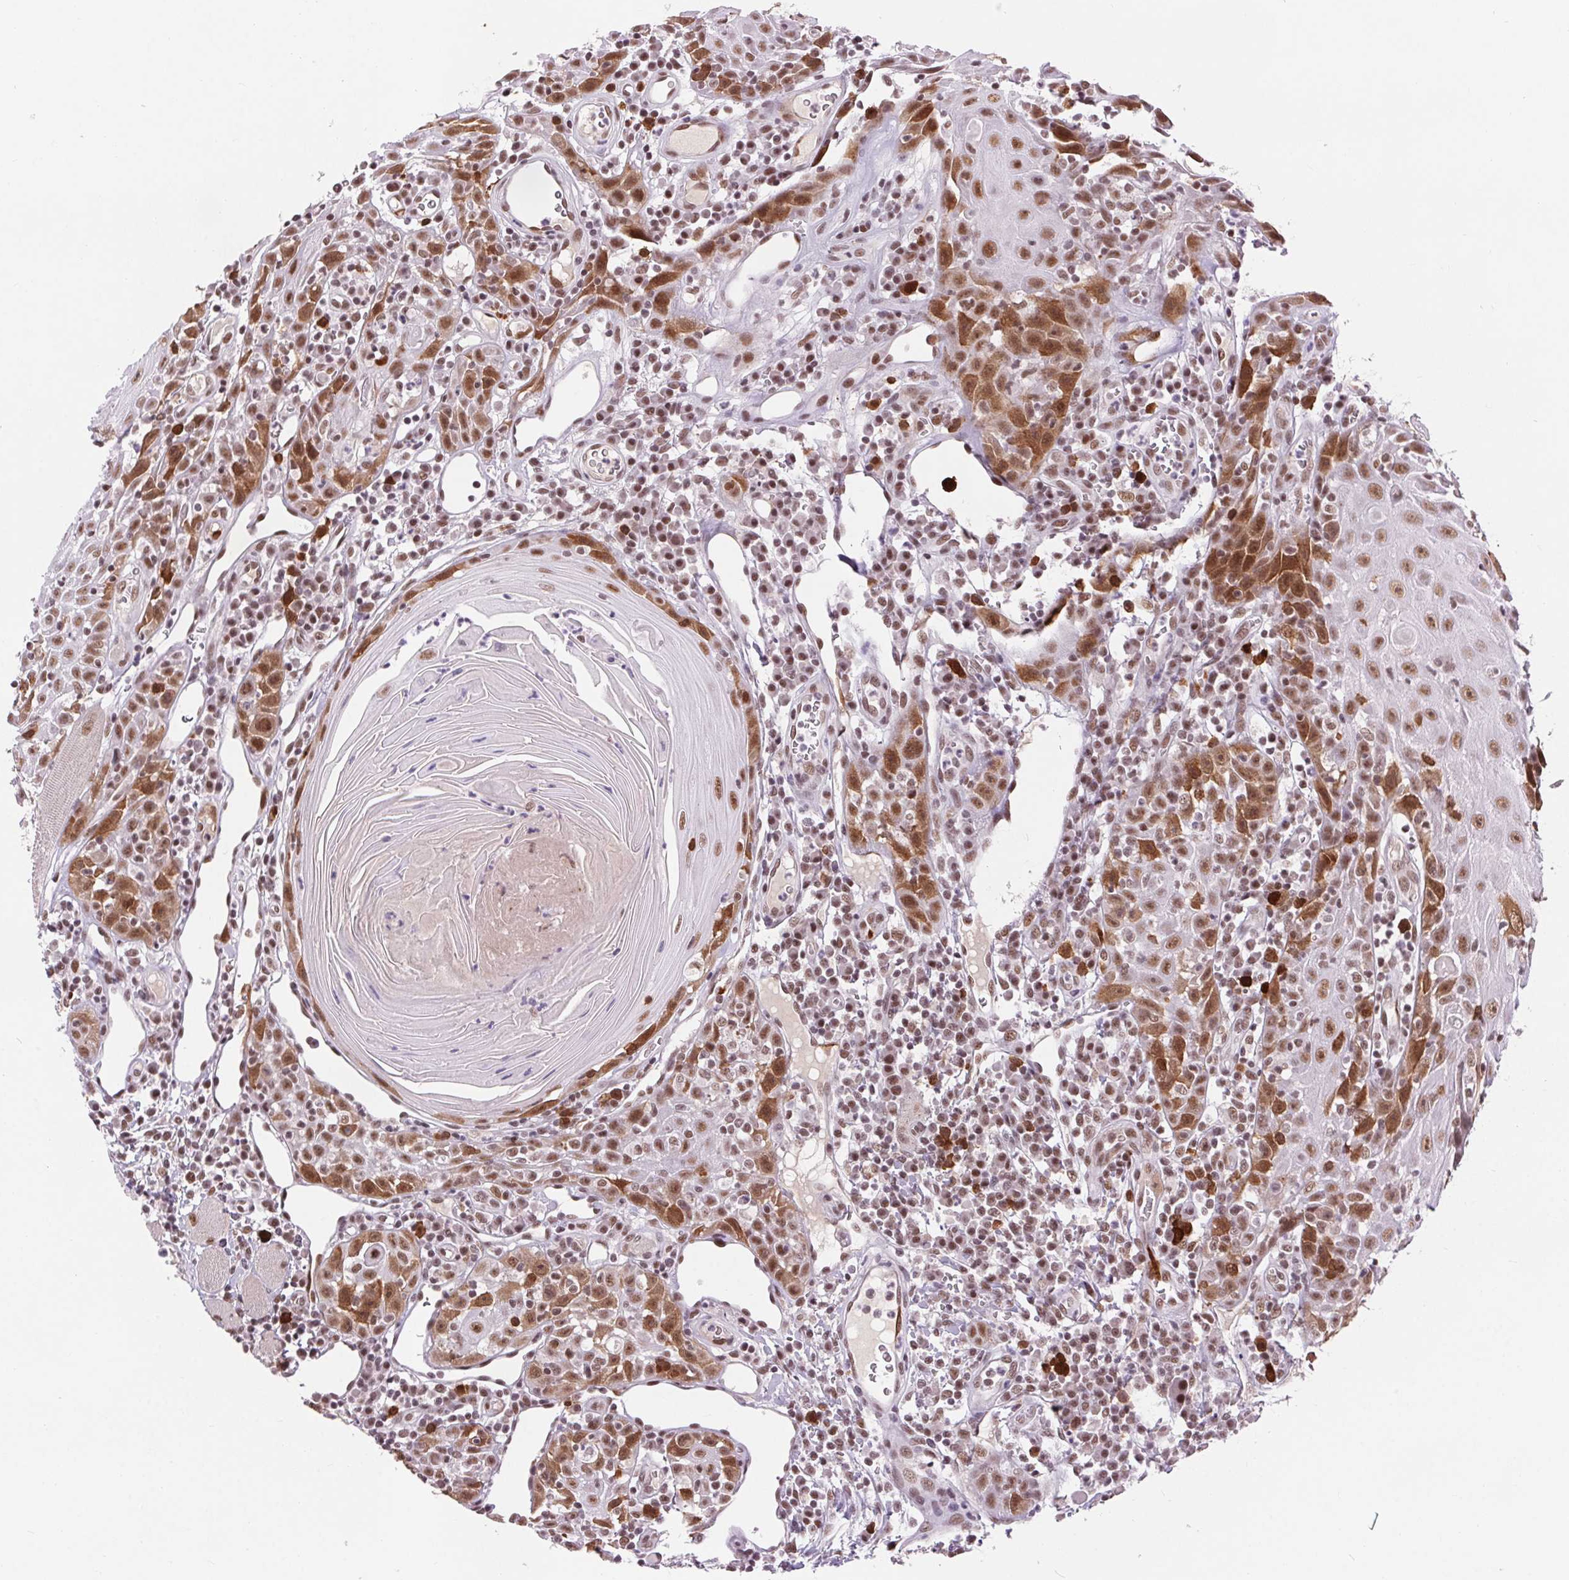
{"staining": {"intensity": "moderate", "quantity": ">75%", "location": "cytoplasmic/membranous,nuclear"}, "tissue": "head and neck cancer", "cell_type": "Tumor cells", "image_type": "cancer", "snomed": [{"axis": "morphology", "description": "Squamous cell carcinoma, NOS"}, {"axis": "topography", "description": "Head-Neck"}], "caption": "Squamous cell carcinoma (head and neck) was stained to show a protein in brown. There is medium levels of moderate cytoplasmic/membranous and nuclear staining in approximately >75% of tumor cells. (Stains: DAB in brown, nuclei in blue, Microscopy: brightfield microscopy at high magnification).", "gene": "CD2BP2", "patient": {"sex": "male", "age": 52}}